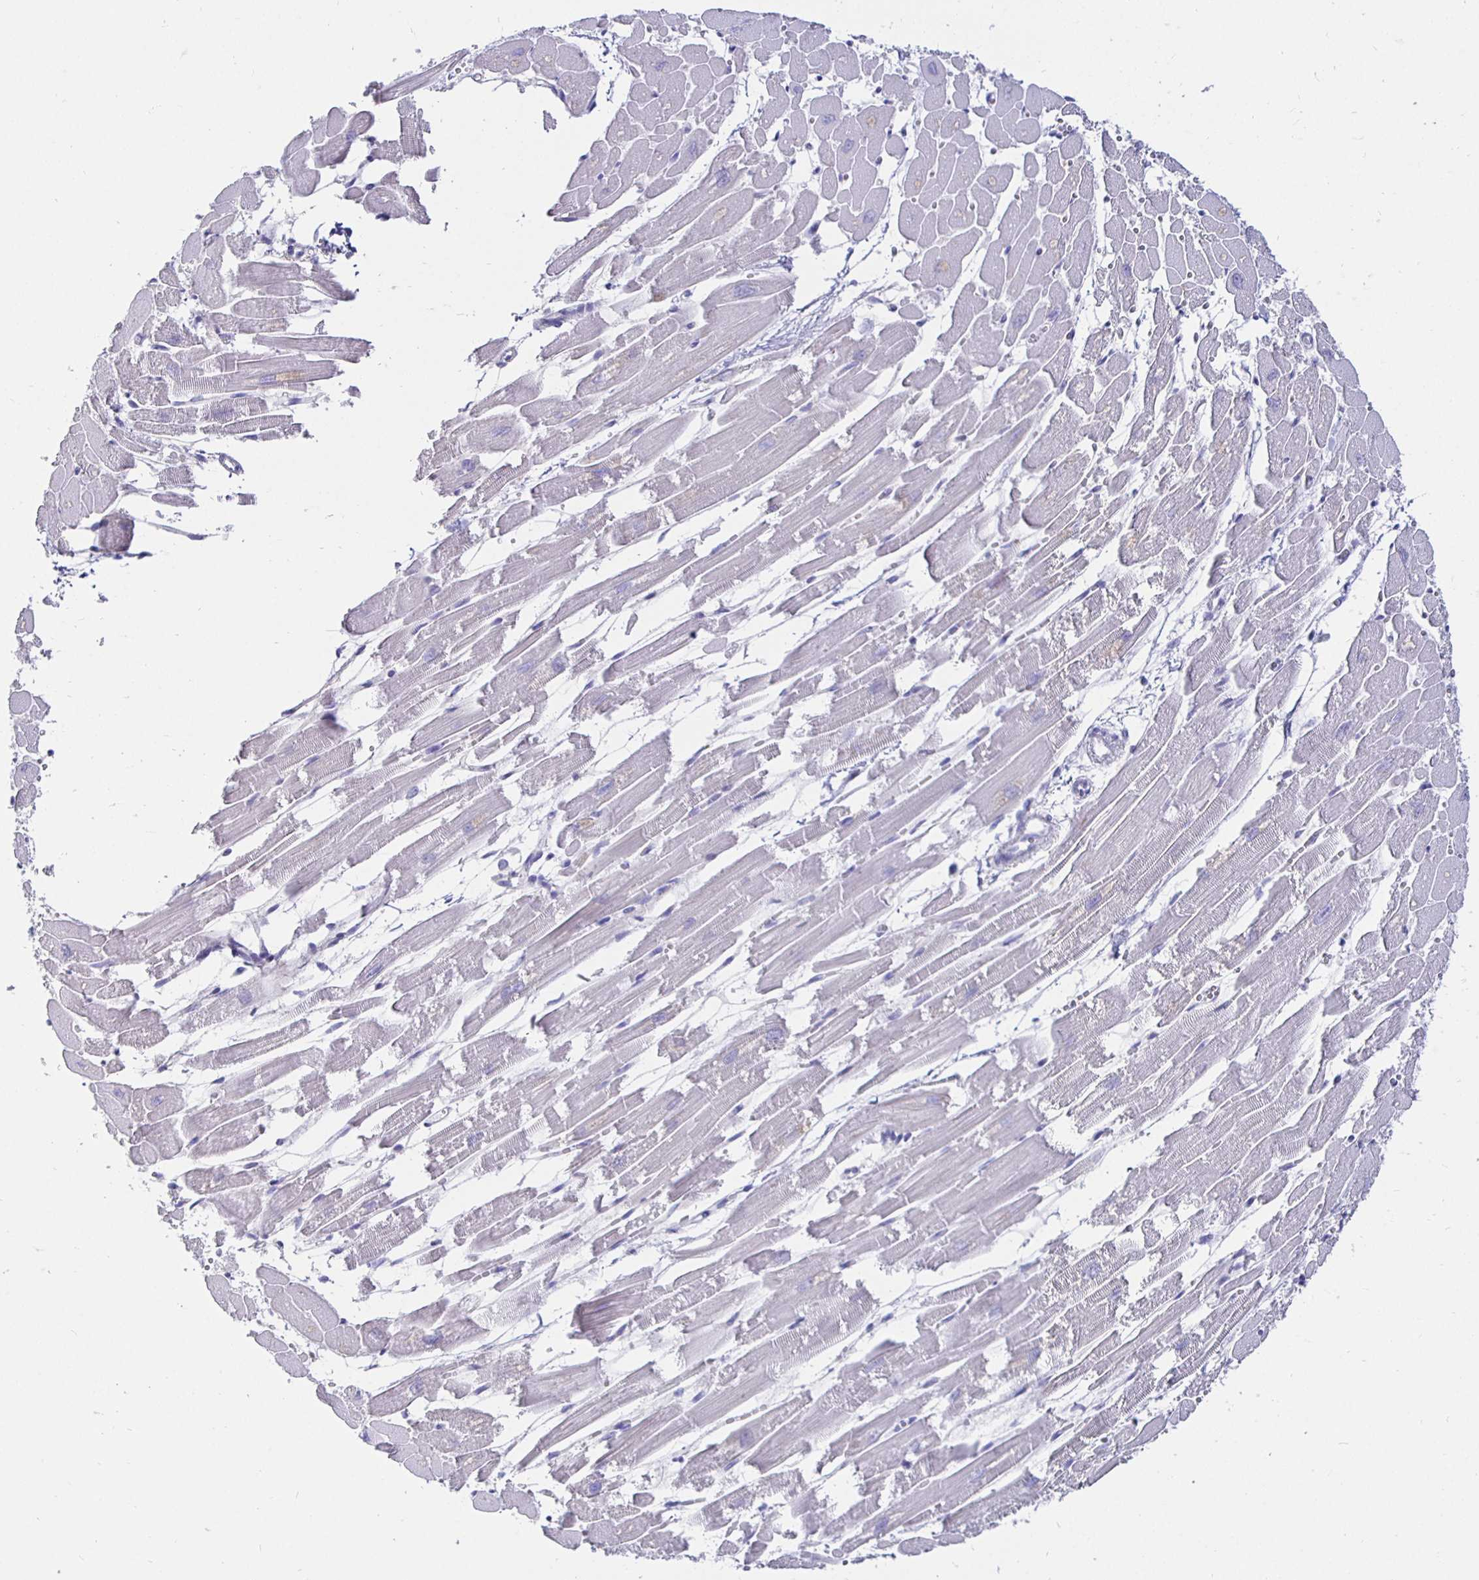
{"staining": {"intensity": "negative", "quantity": "none", "location": "none"}, "tissue": "heart muscle", "cell_type": "Cardiomyocytes", "image_type": "normal", "snomed": [{"axis": "morphology", "description": "Normal tissue, NOS"}, {"axis": "topography", "description": "Heart"}], "caption": "This is a micrograph of immunohistochemistry (IHC) staining of unremarkable heart muscle, which shows no positivity in cardiomyocytes. (DAB (3,3'-diaminobenzidine) immunohistochemistry with hematoxylin counter stain).", "gene": "UMOD", "patient": {"sex": "female", "age": 52}}